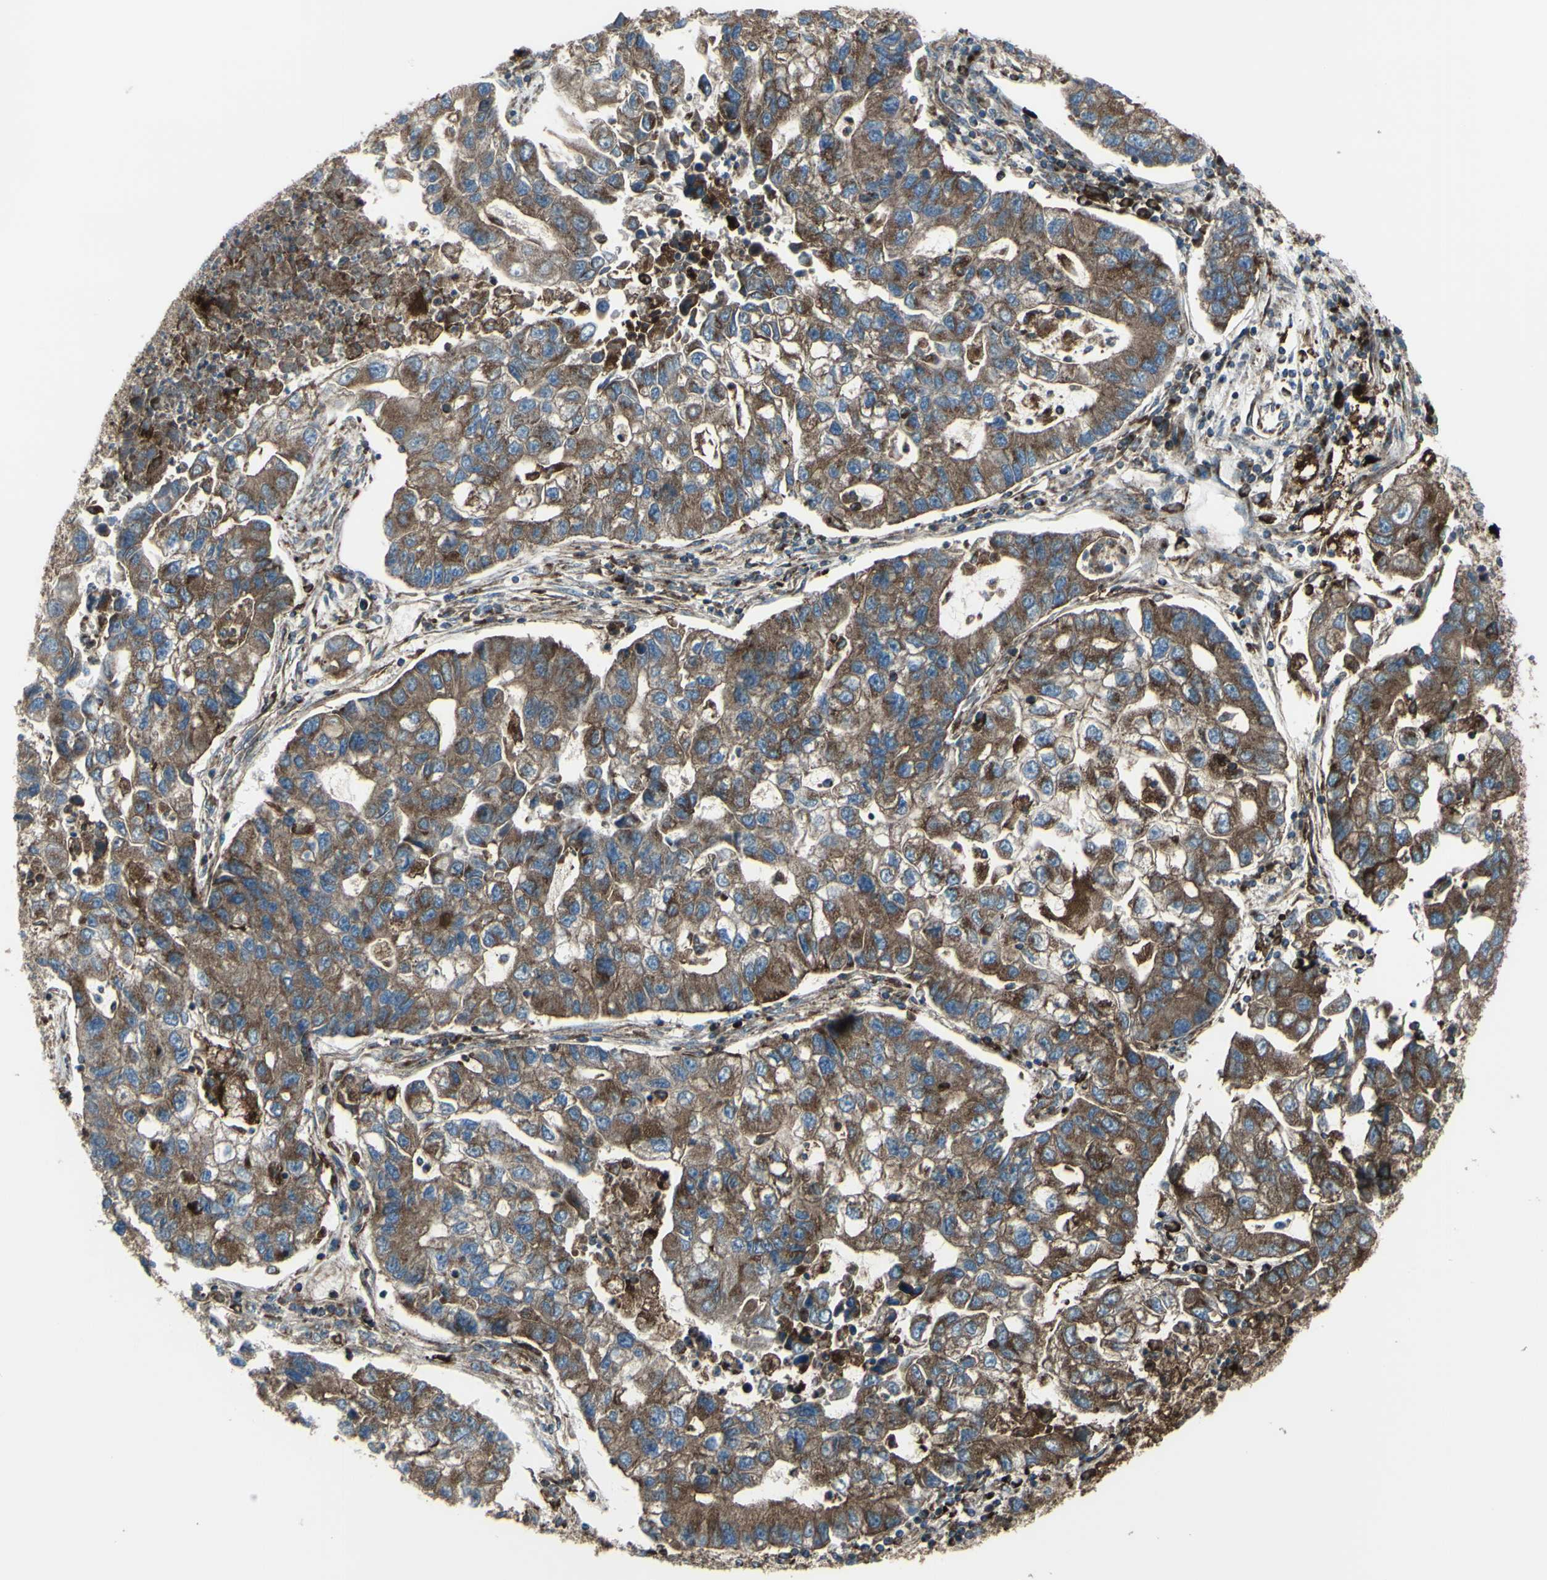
{"staining": {"intensity": "moderate", "quantity": ">75%", "location": "cytoplasmic/membranous"}, "tissue": "lung cancer", "cell_type": "Tumor cells", "image_type": "cancer", "snomed": [{"axis": "morphology", "description": "Adenocarcinoma, NOS"}, {"axis": "topography", "description": "Lung"}], "caption": "The histopathology image demonstrates immunohistochemical staining of lung cancer (adenocarcinoma). There is moderate cytoplasmic/membranous positivity is identified in about >75% of tumor cells.", "gene": "NAPA", "patient": {"sex": "female", "age": 51}}